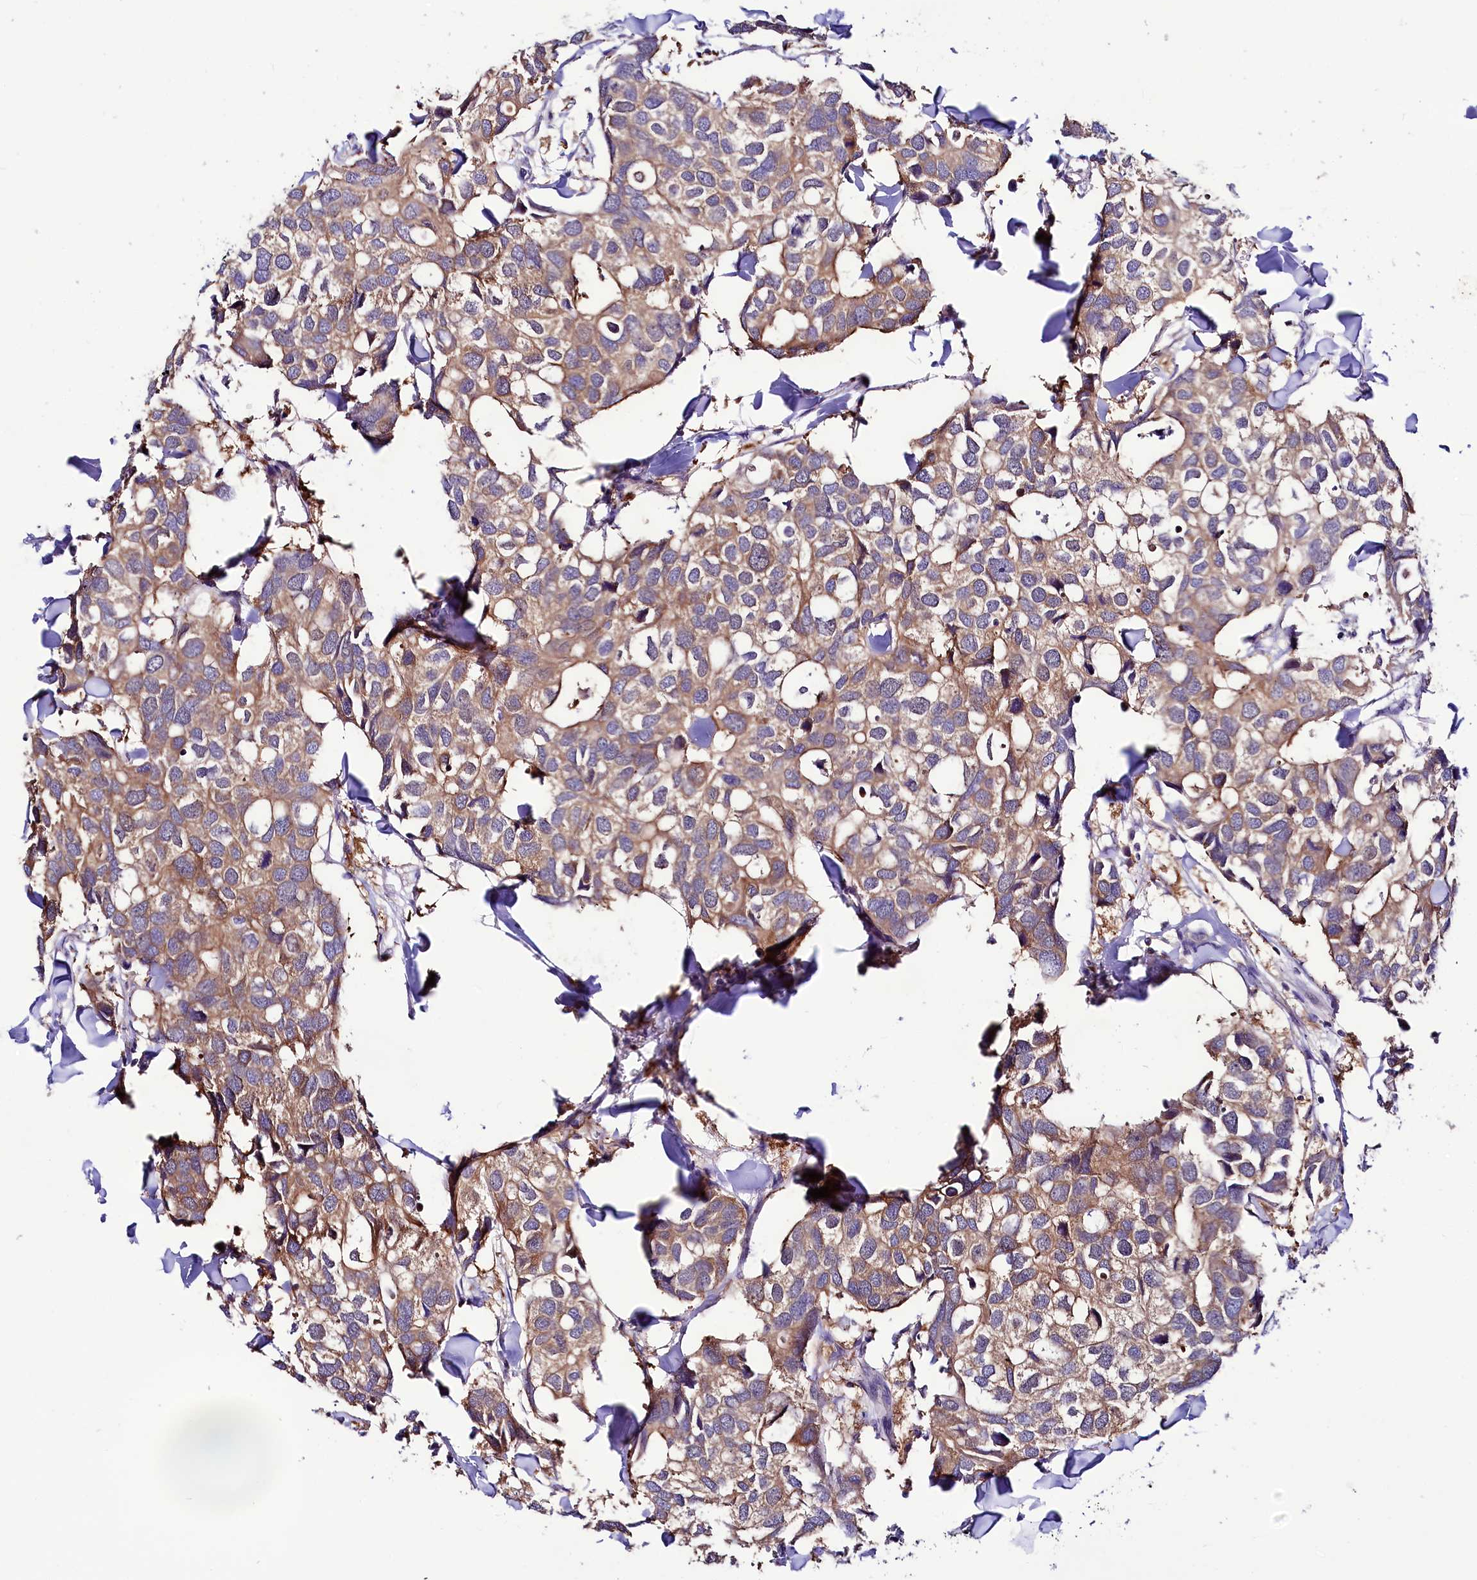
{"staining": {"intensity": "weak", "quantity": ">75%", "location": "cytoplasmic/membranous"}, "tissue": "breast cancer", "cell_type": "Tumor cells", "image_type": "cancer", "snomed": [{"axis": "morphology", "description": "Duct carcinoma"}, {"axis": "topography", "description": "Breast"}], "caption": "About >75% of tumor cells in breast intraductal carcinoma reveal weak cytoplasmic/membranous protein positivity as visualized by brown immunohistochemical staining.", "gene": "ABHD5", "patient": {"sex": "female", "age": 83}}